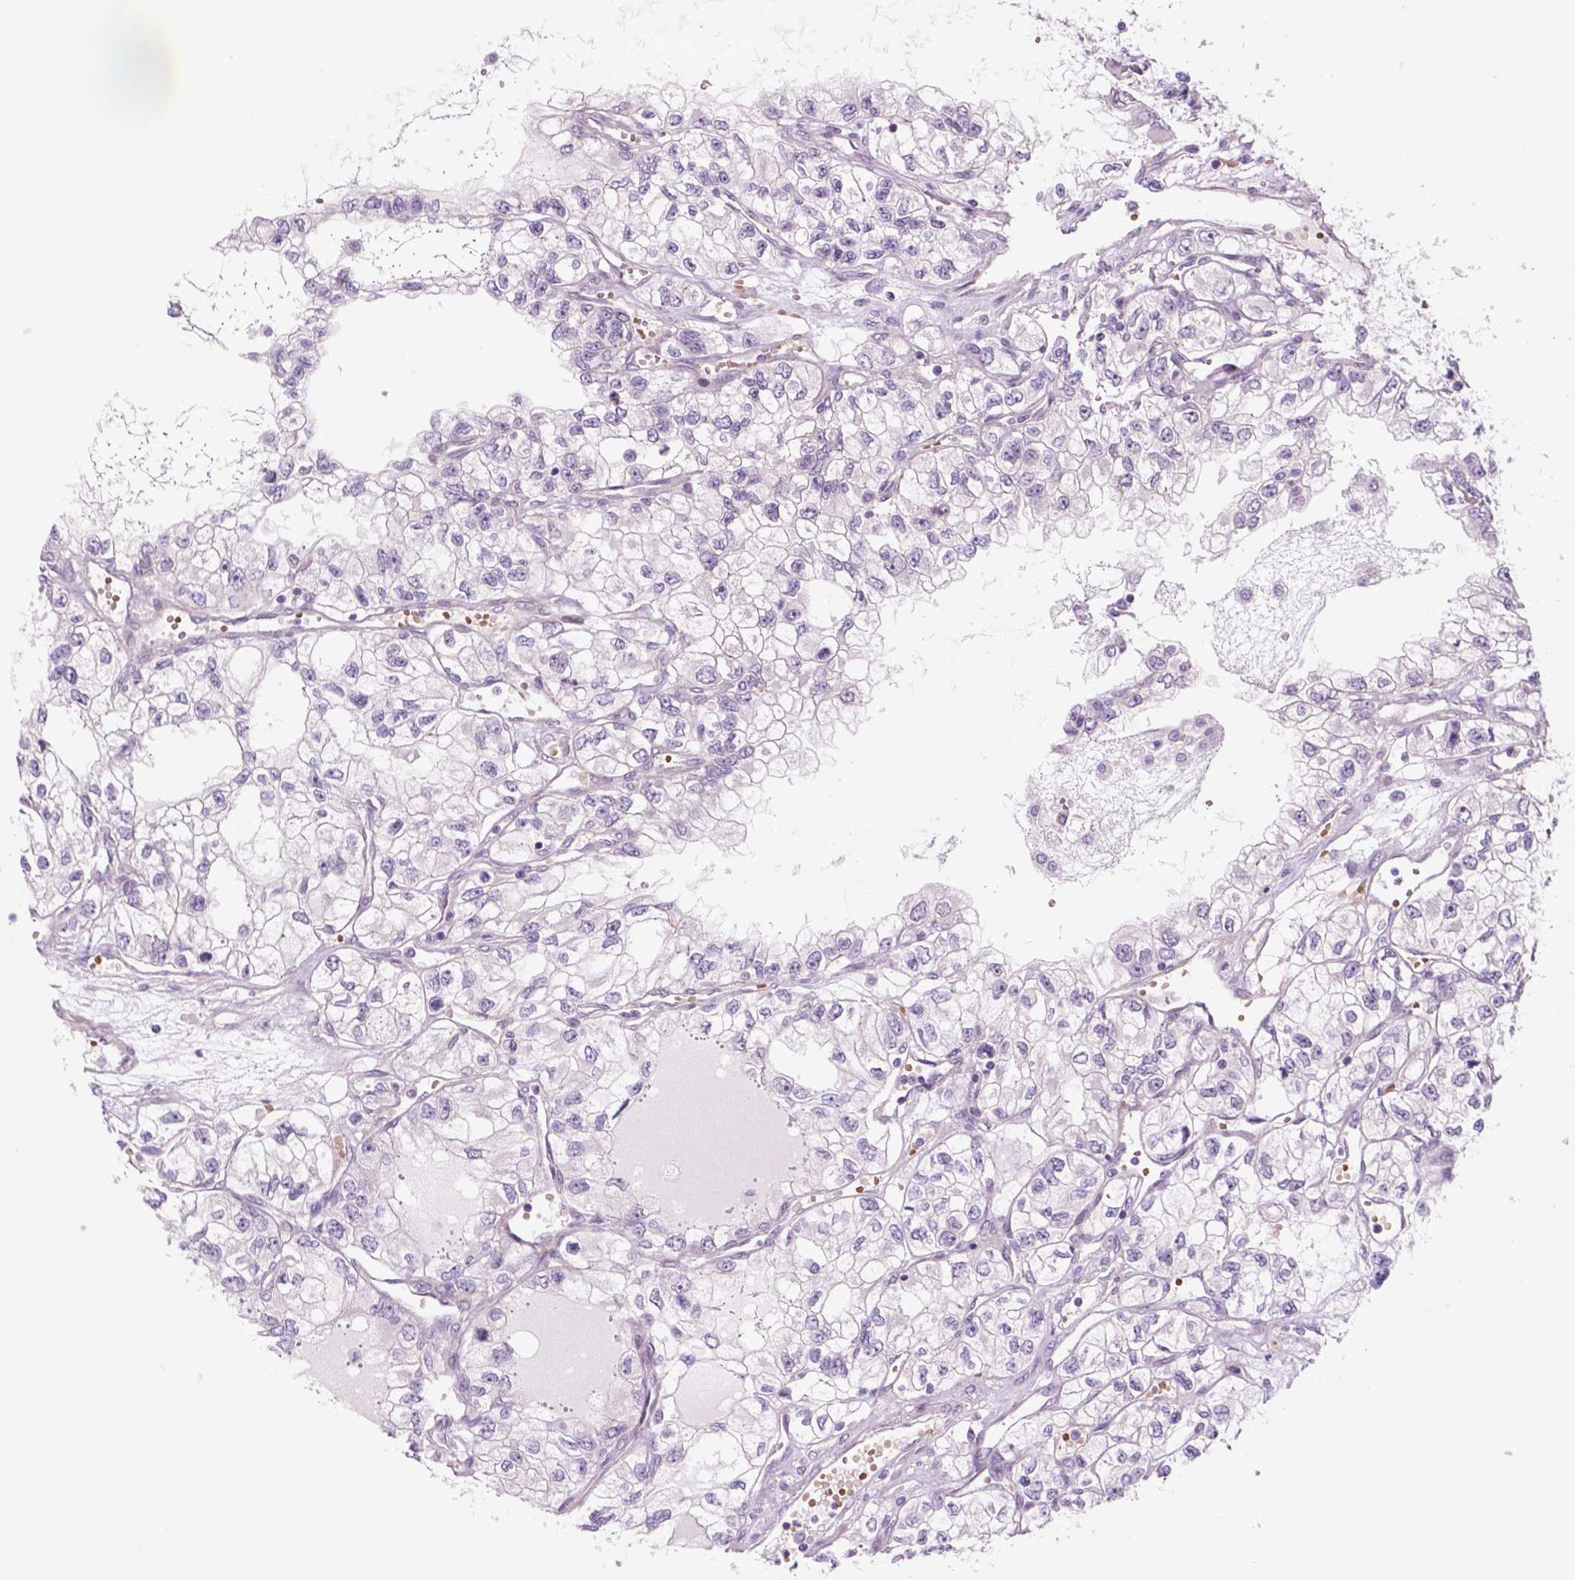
{"staining": {"intensity": "negative", "quantity": "none", "location": "none"}, "tissue": "renal cancer", "cell_type": "Tumor cells", "image_type": "cancer", "snomed": [{"axis": "morphology", "description": "Adenocarcinoma, NOS"}, {"axis": "topography", "description": "Kidney"}], "caption": "Immunohistochemical staining of human renal adenocarcinoma displays no significant expression in tumor cells. (DAB immunohistochemistry with hematoxylin counter stain).", "gene": "RND3", "patient": {"sex": "female", "age": 59}}